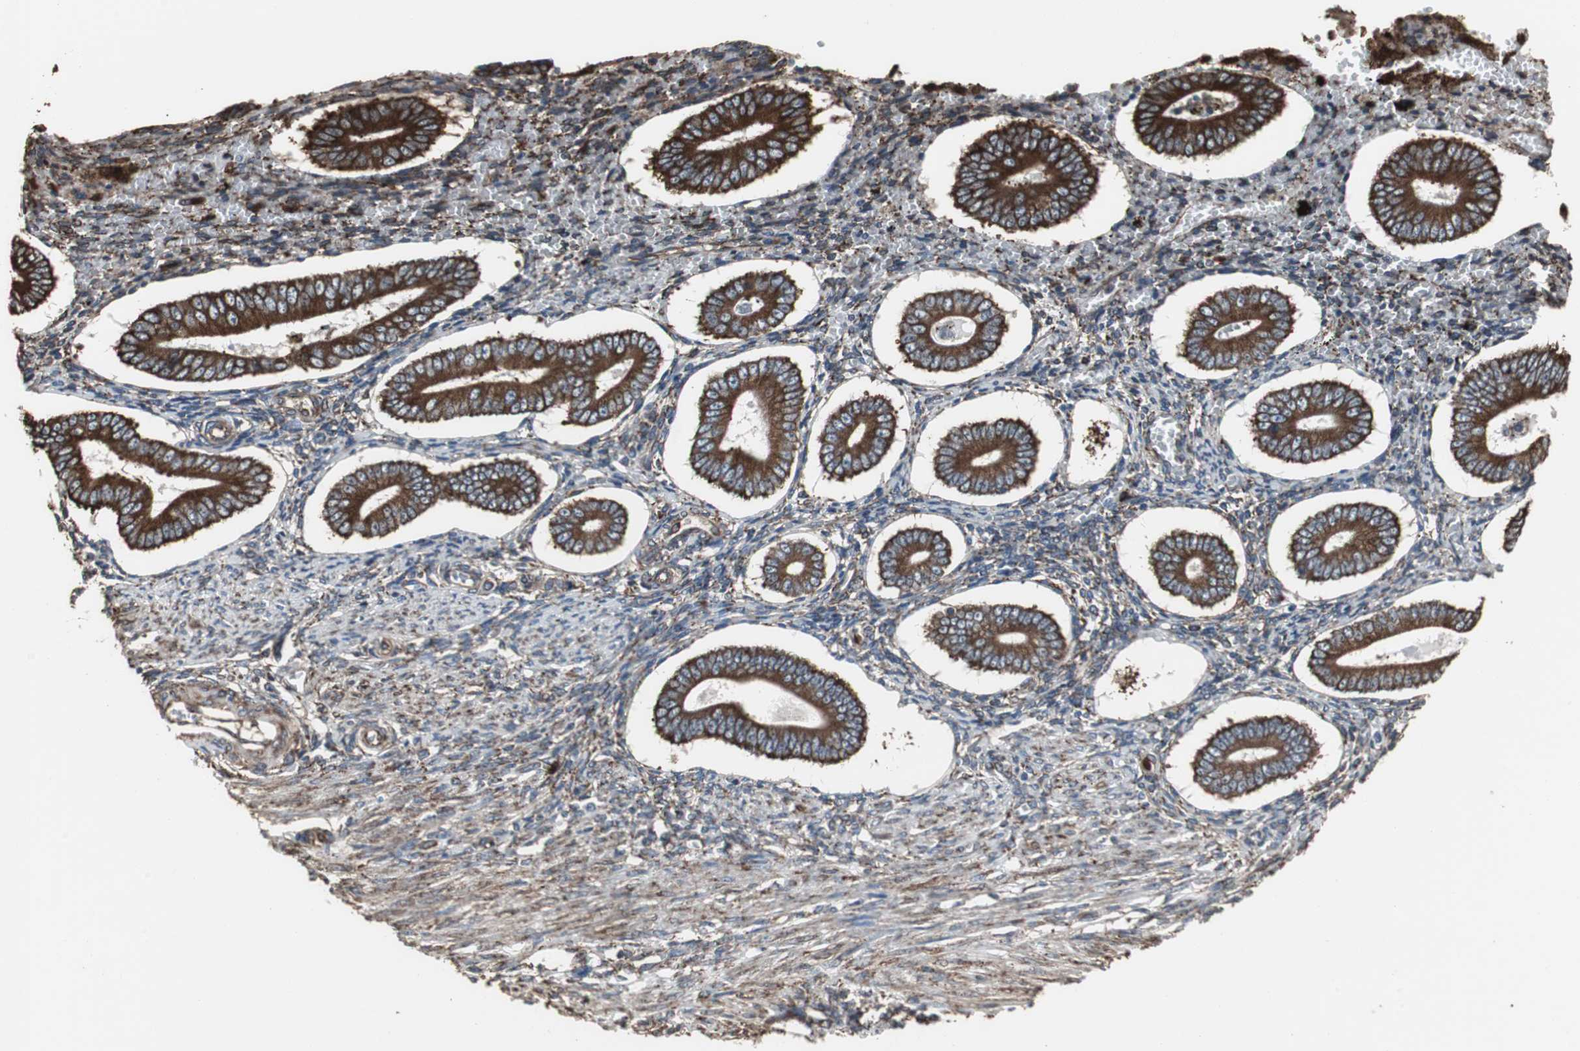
{"staining": {"intensity": "moderate", "quantity": ">75%", "location": "cytoplasmic/membranous"}, "tissue": "endometrium", "cell_type": "Cells in endometrial stroma", "image_type": "normal", "snomed": [{"axis": "morphology", "description": "Normal tissue, NOS"}, {"axis": "topography", "description": "Endometrium"}], "caption": "Moderate cytoplasmic/membranous protein staining is present in about >75% of cells in endometrial stroma in endometrium.", "gene": "CALU", "patient": {"sex": "female", "age": 42}}